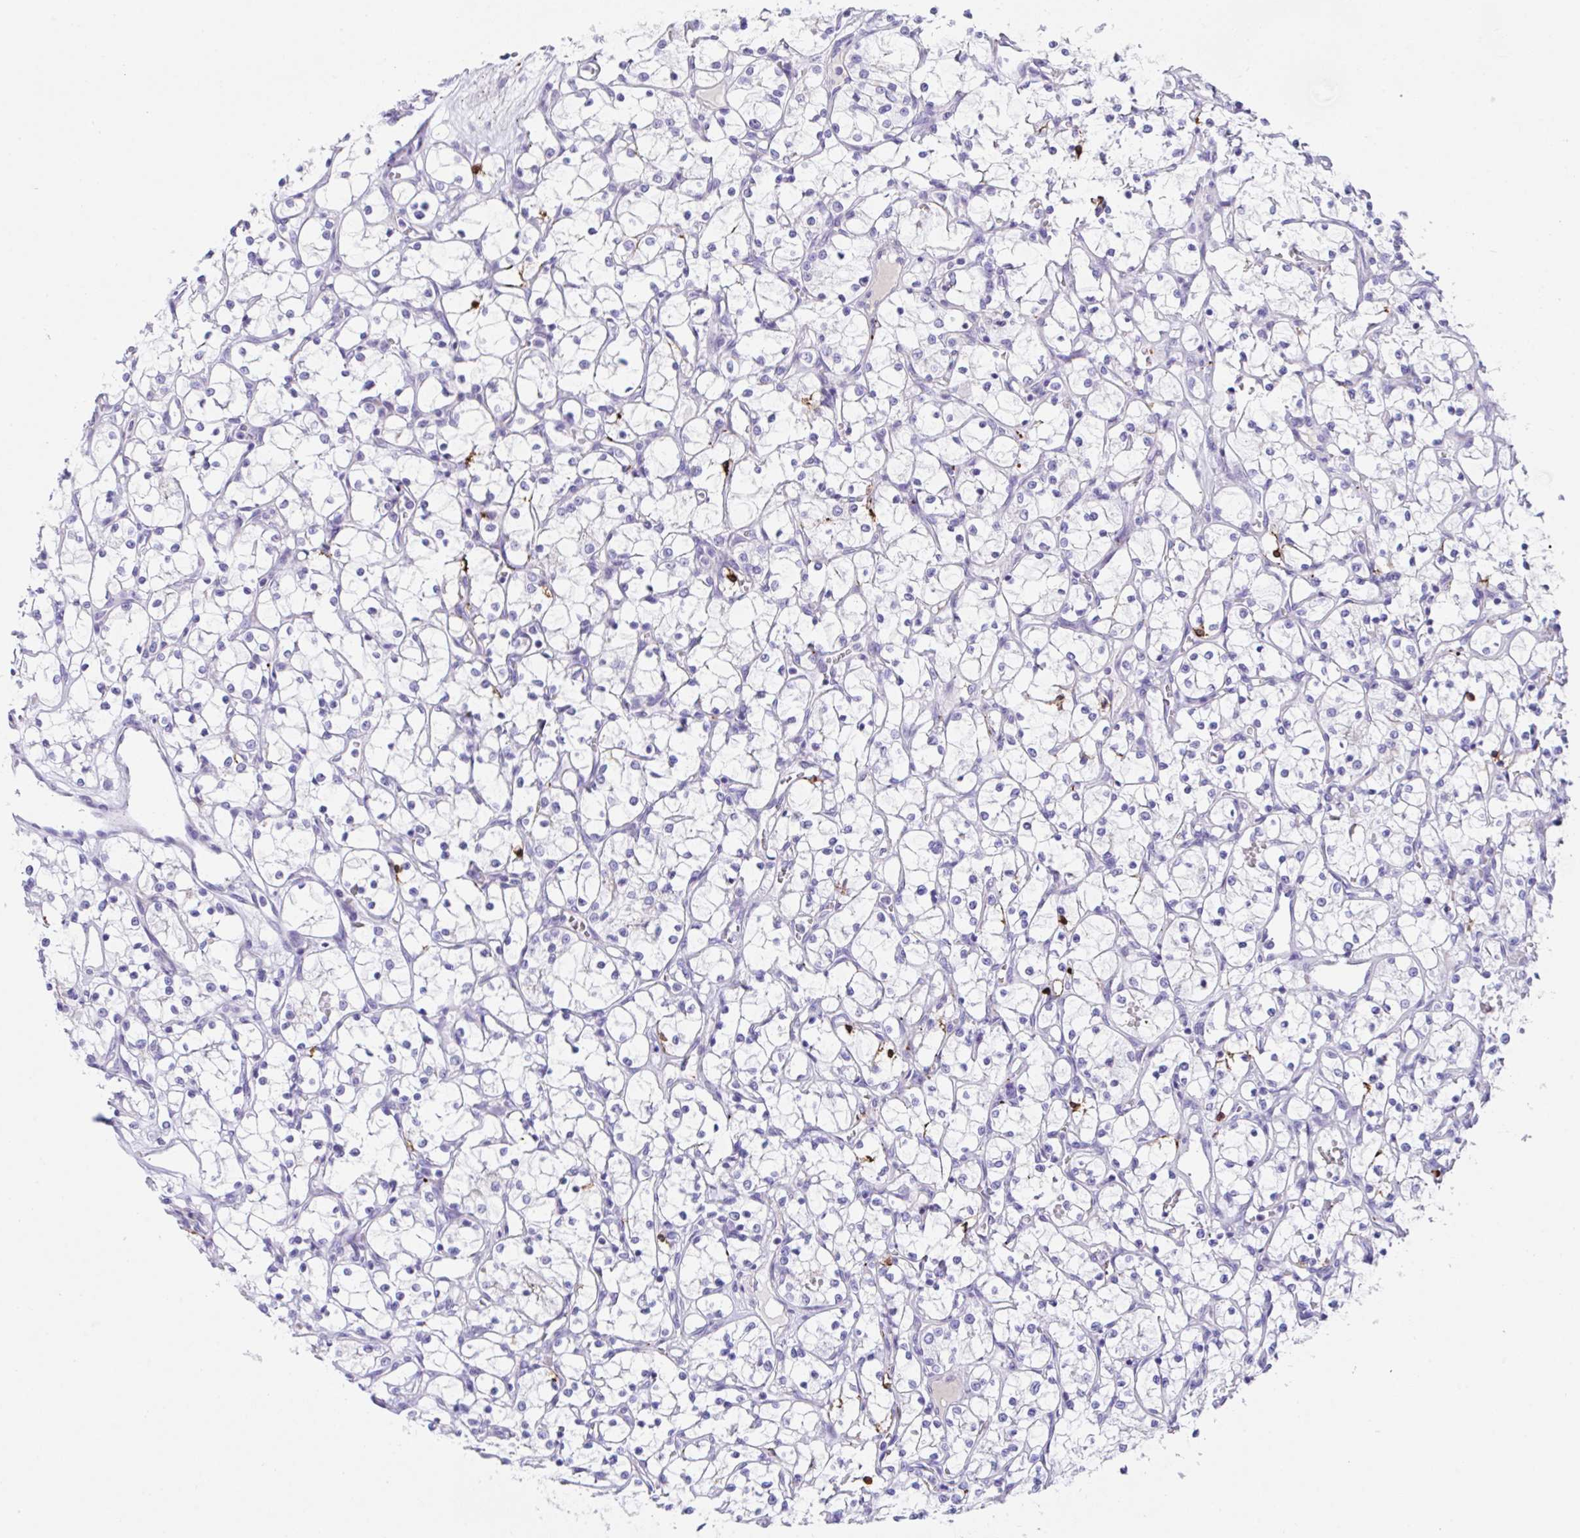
{"staining": {"intensity": "negative", "quantity": "none", "location": "none"}, "tissue": "renal cancer", "cell_type": "Tumor cells", "image_type": "cancer", "snomed": [{"axis": "morphology", "description": "Adenocarcinoma, NOS"}, {"axis": "topography", "description": "Kidney"}], "caption": "This histopathology image is of renal cancer (adenocarcinoma) stained with immunohistochemistry (IHC) to label a protein in brown with the nuclei are counter-stained blue. There is no staining in tumor cells.", "gene": "KMT2E", "patient": {"sex": "female", "age": 69}}